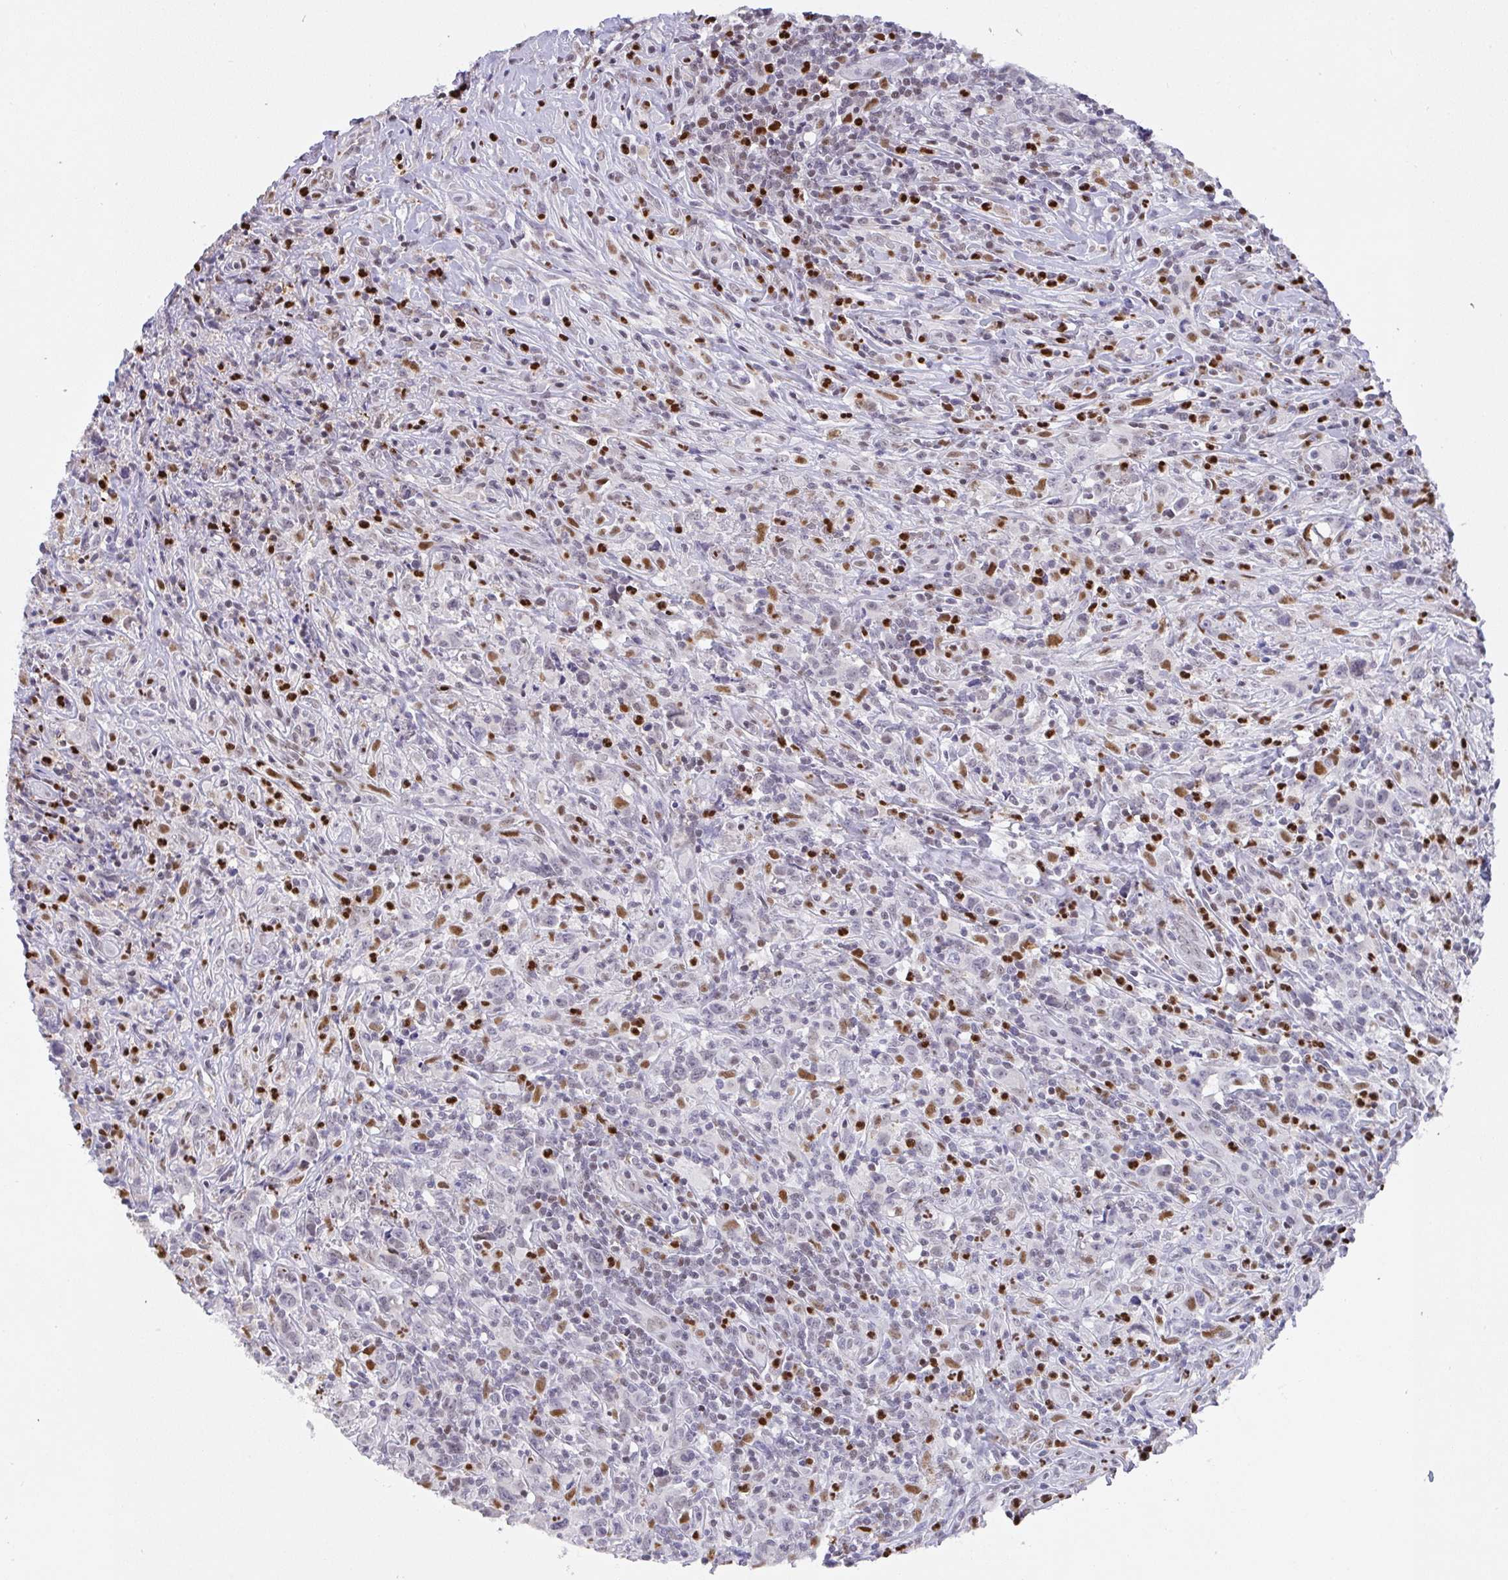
{"staining": {"intensity": "negative", "quantity": "none", "location": "none"}, "tissue": "lymphoma", "cell_type": "Tumor cells", "image_type": "cancer", "snomed": [{"axis": "morphology", "description": "Hodgkin's disease, NOS"}, {"axis": "topography", "description": "Lymph node"}], "caption": "This is an immunohistochemistry (IHC) micrograph of Hodgkin's disease. There is no expression in tumor cells.", "gene": "BBX", "patient": {"sex": "female", "age": 18}}